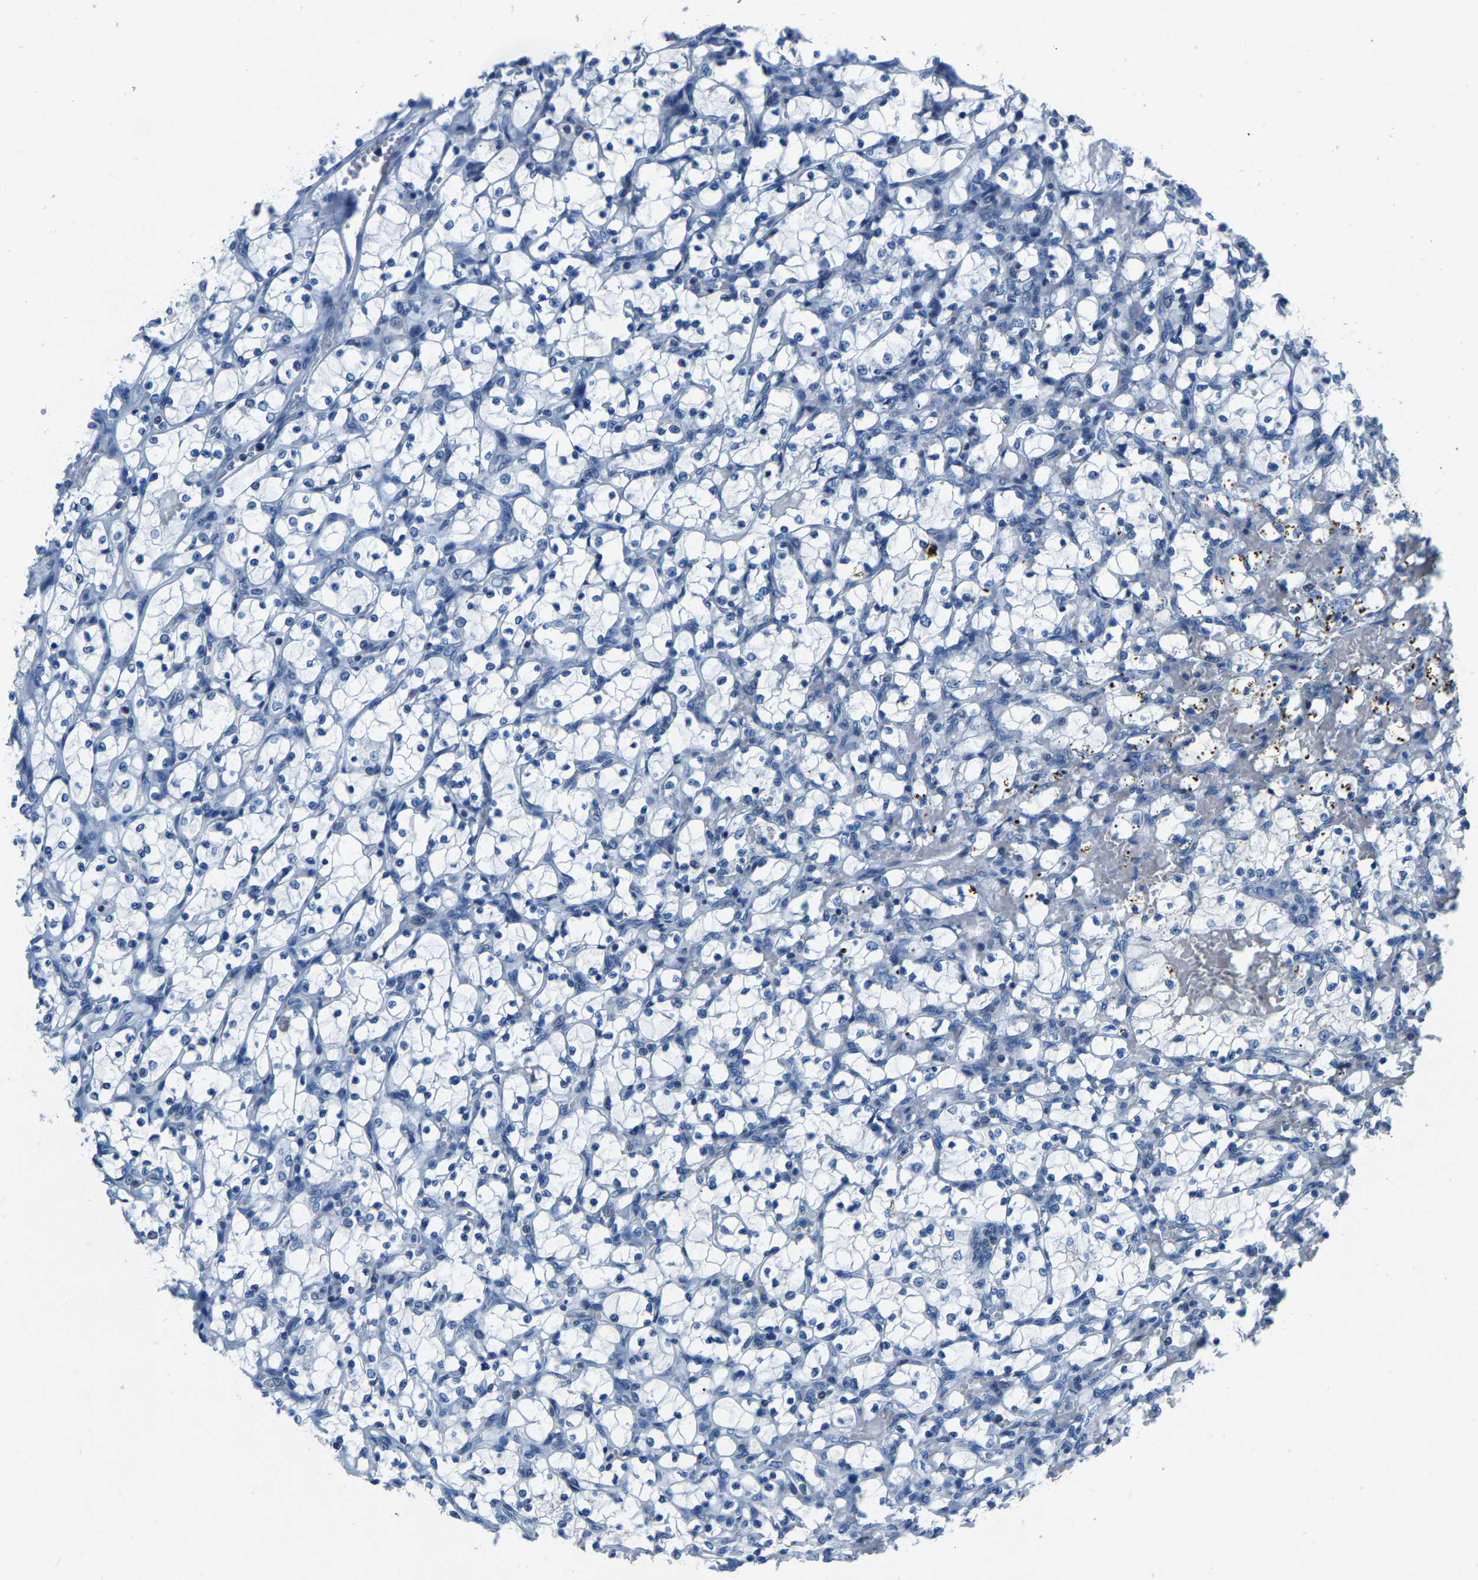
{"staining": {"intensity": "negative", "quantity": "none", "location": "none"}, "tissue": "renal cancer", "cell_type": "Tumor cells", "image_type": "cancer", "snomed": [{"axis": "morphology", "description": "Adenocarcinoma, NOS"}, {"axis": "topography", "description": "Kidney"}], "caption": "The IHC histopathology image has no significant staining in tumor cells of adenocarcinoma (renal) tissue.", "gene": "XIRP1", "patient": {"sex": "female", "age": 69}}